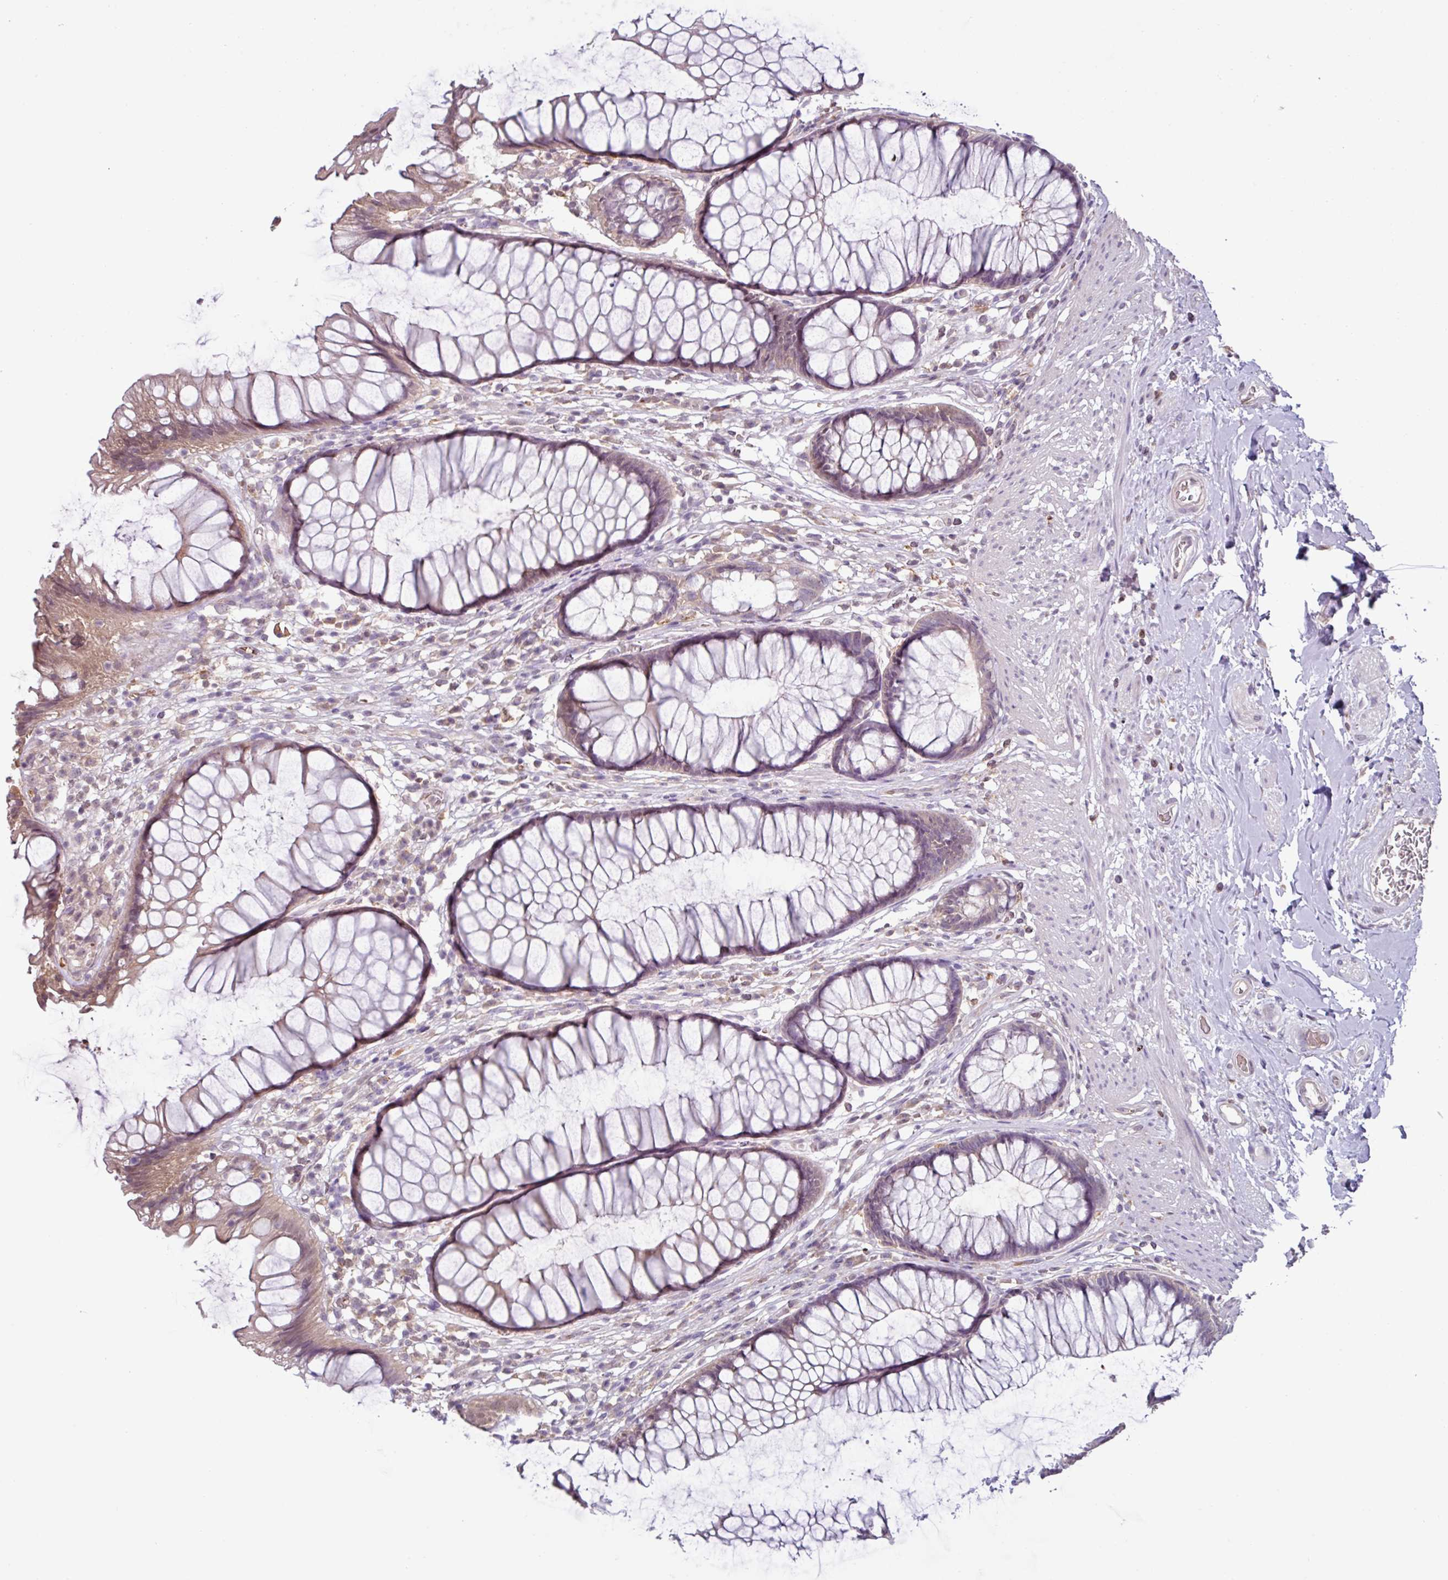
{"staining": {"intensity": "weak", "quantity": ">75%", "location": "cytoplasmic/membranous,nuclear"}, "tissue": "rectum", "cell_type": "Glandular cells", "image_type": "normal", "snomed": [{"axis": "morphology", "description": "Normal tissue, NOS"}, {"axis": "topography", "description": "Smooth muscle"}, {"axis": "topography", "description": "Rectum"}], "caption": "Protein expression analysis of unremarkable human rectum reveals weak cytoplasmic/membranous,nuclear staining in about >75% of glandular cells.", "gene": "SLC5A10", "patient": {"sex": "male", "age": 53}}